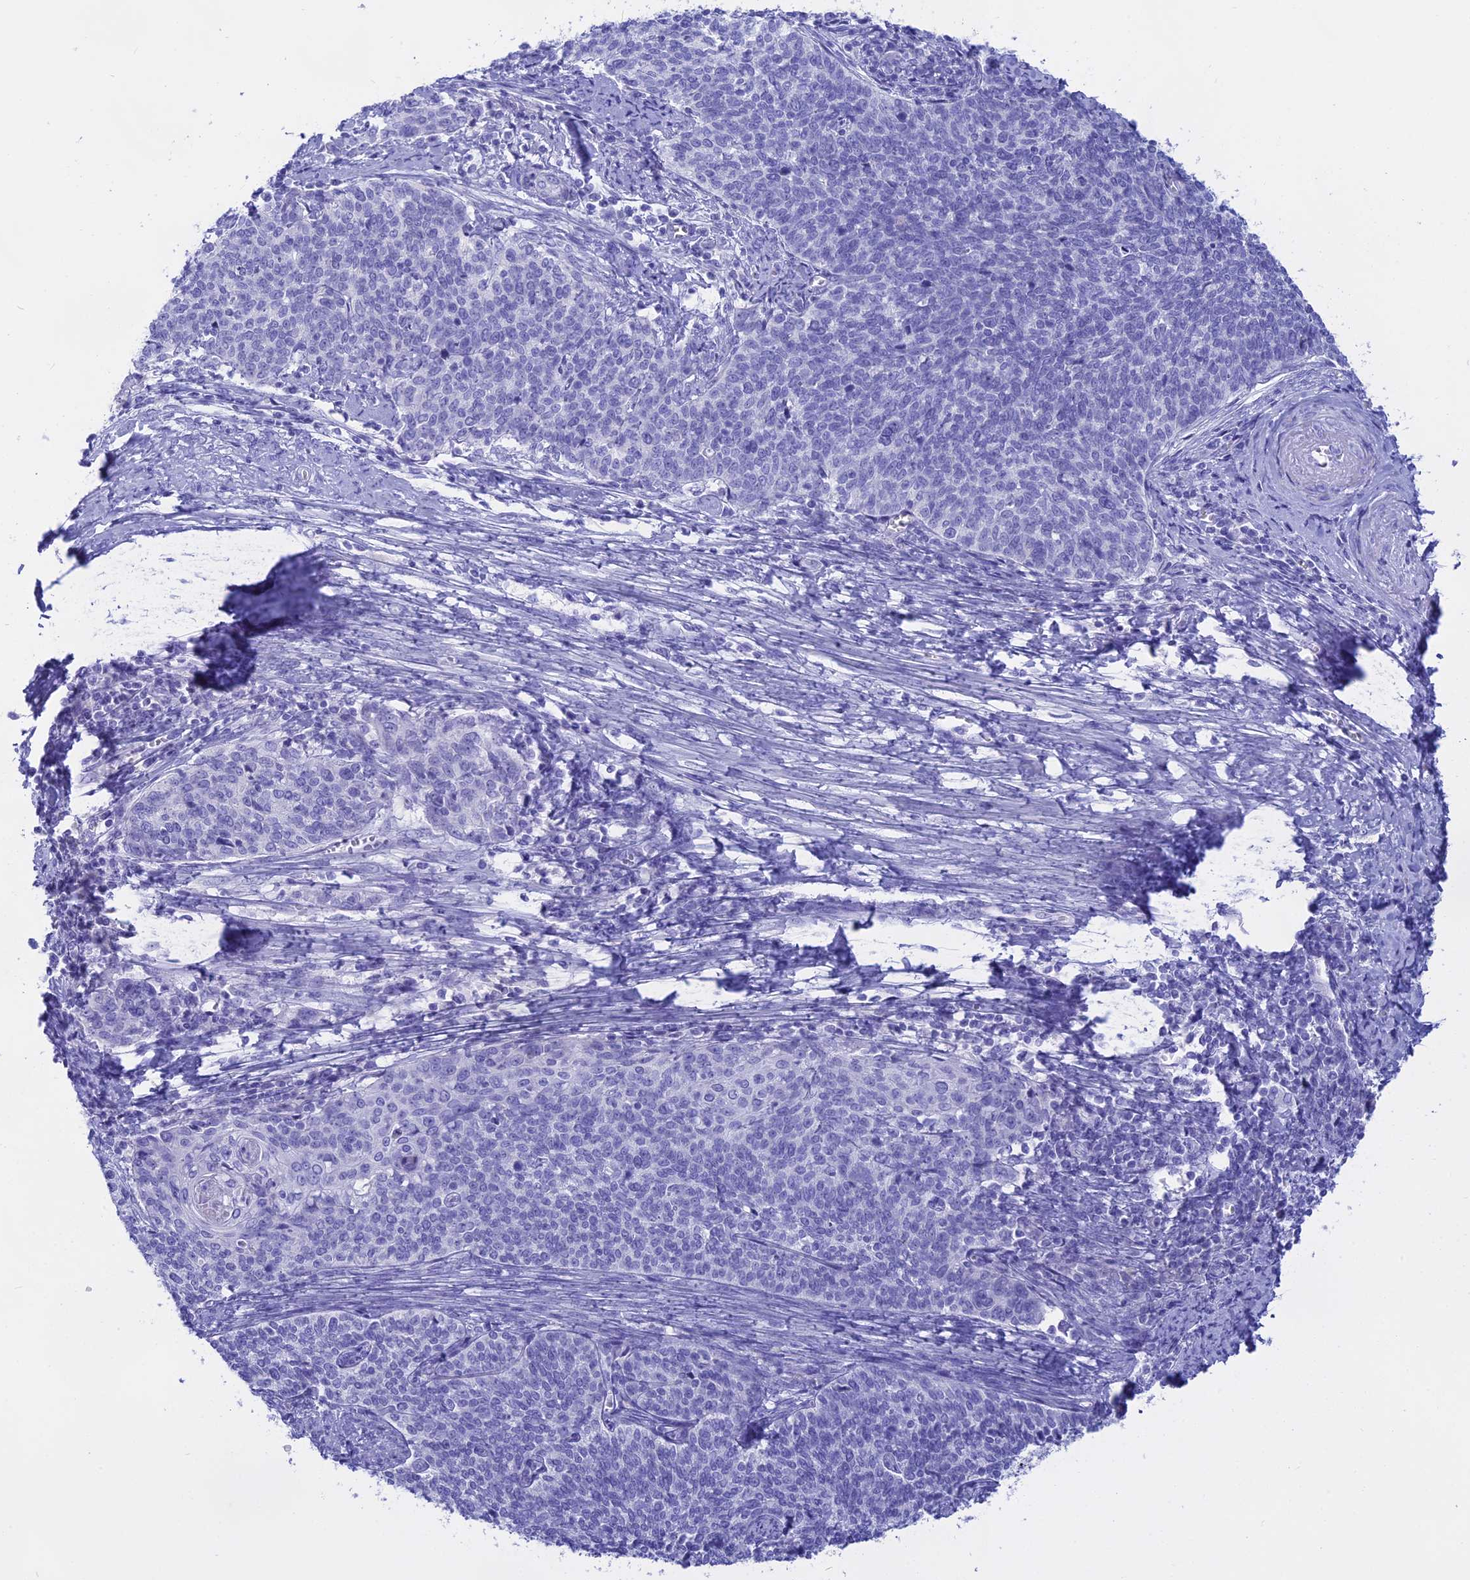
{"staining": {"intensity": "negative", "quantity": "none", "location": "none"}, "tissue": "cervical cancer", "cell_type": "Tumor cells", "image_type": "cancer", "snomed": [{"axis": "morphology", "description": "Squamous cell carcinoma, NOS"}, {"axis": "topography", "description": "Cervix"}], "caption": "Squamous cell carcinoma (cervical) was stained to show a protein in brown. There is no significant positivity in tumor cells.", "gene": "ISCA1", "patient": {"sex": "female", "age": 39}}